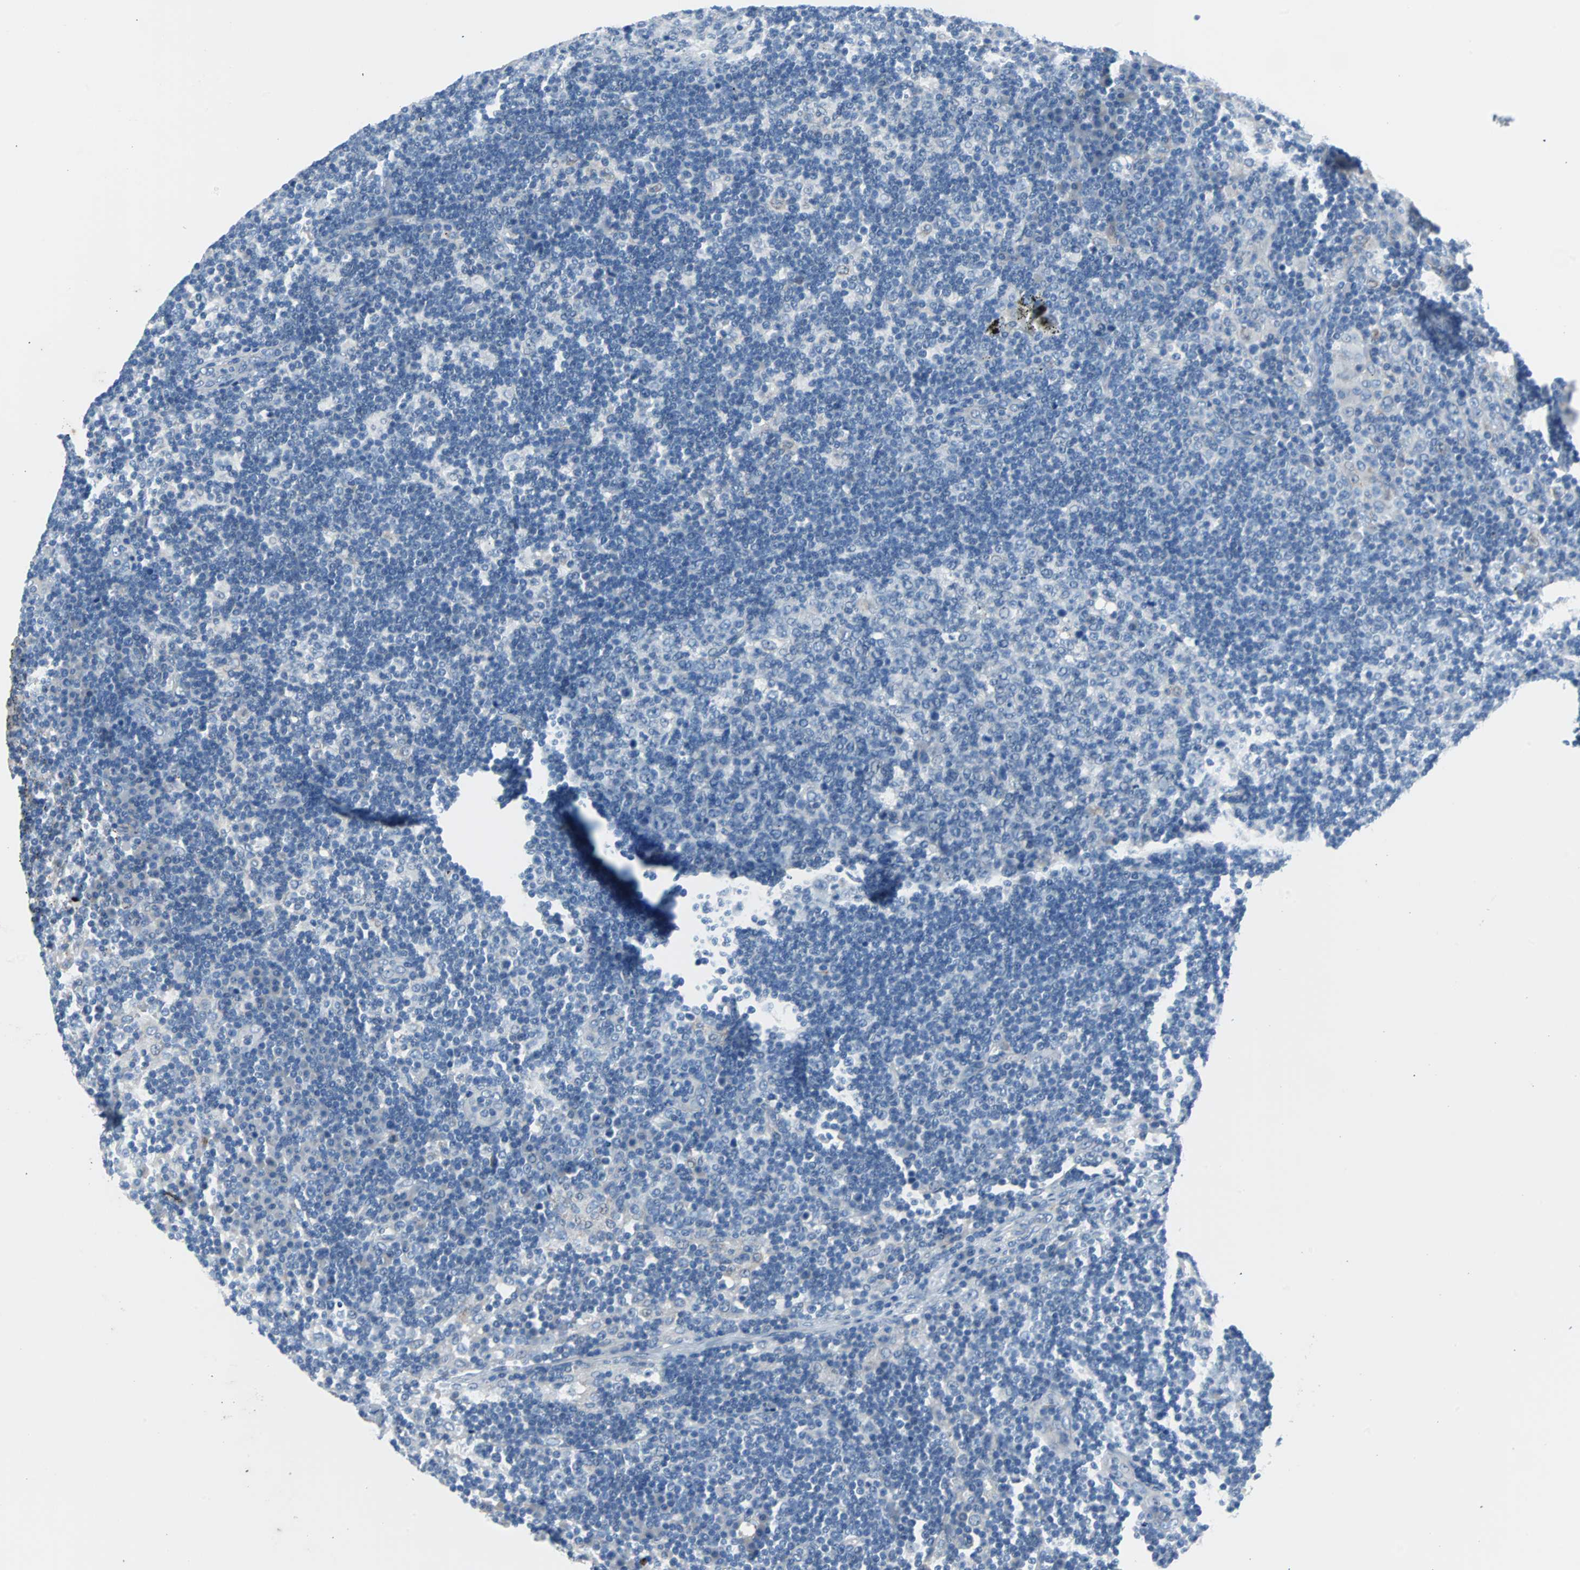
{"staining": {"intensity": "negative", "quantity": "none", "location": "none"}, "tissue": "lymph node", "cell_type": "Germinal center cells", "image_type": "normal", "snomed": [{"axis": "morphology", "description": "Normal tissue, NOS"}, {"axis": "morphology", "description": "Squamous cell carcinoma, metastatic, NOS"}, {"axis": "topography", "description": "Lymph node"}], "caption": "A high-resolution image shows IHC staining of benign lymph node, which reveals no significant expression in germinal center cells.", "gene": "KRT7", "patient": {"sex": "female", "age": 53}}